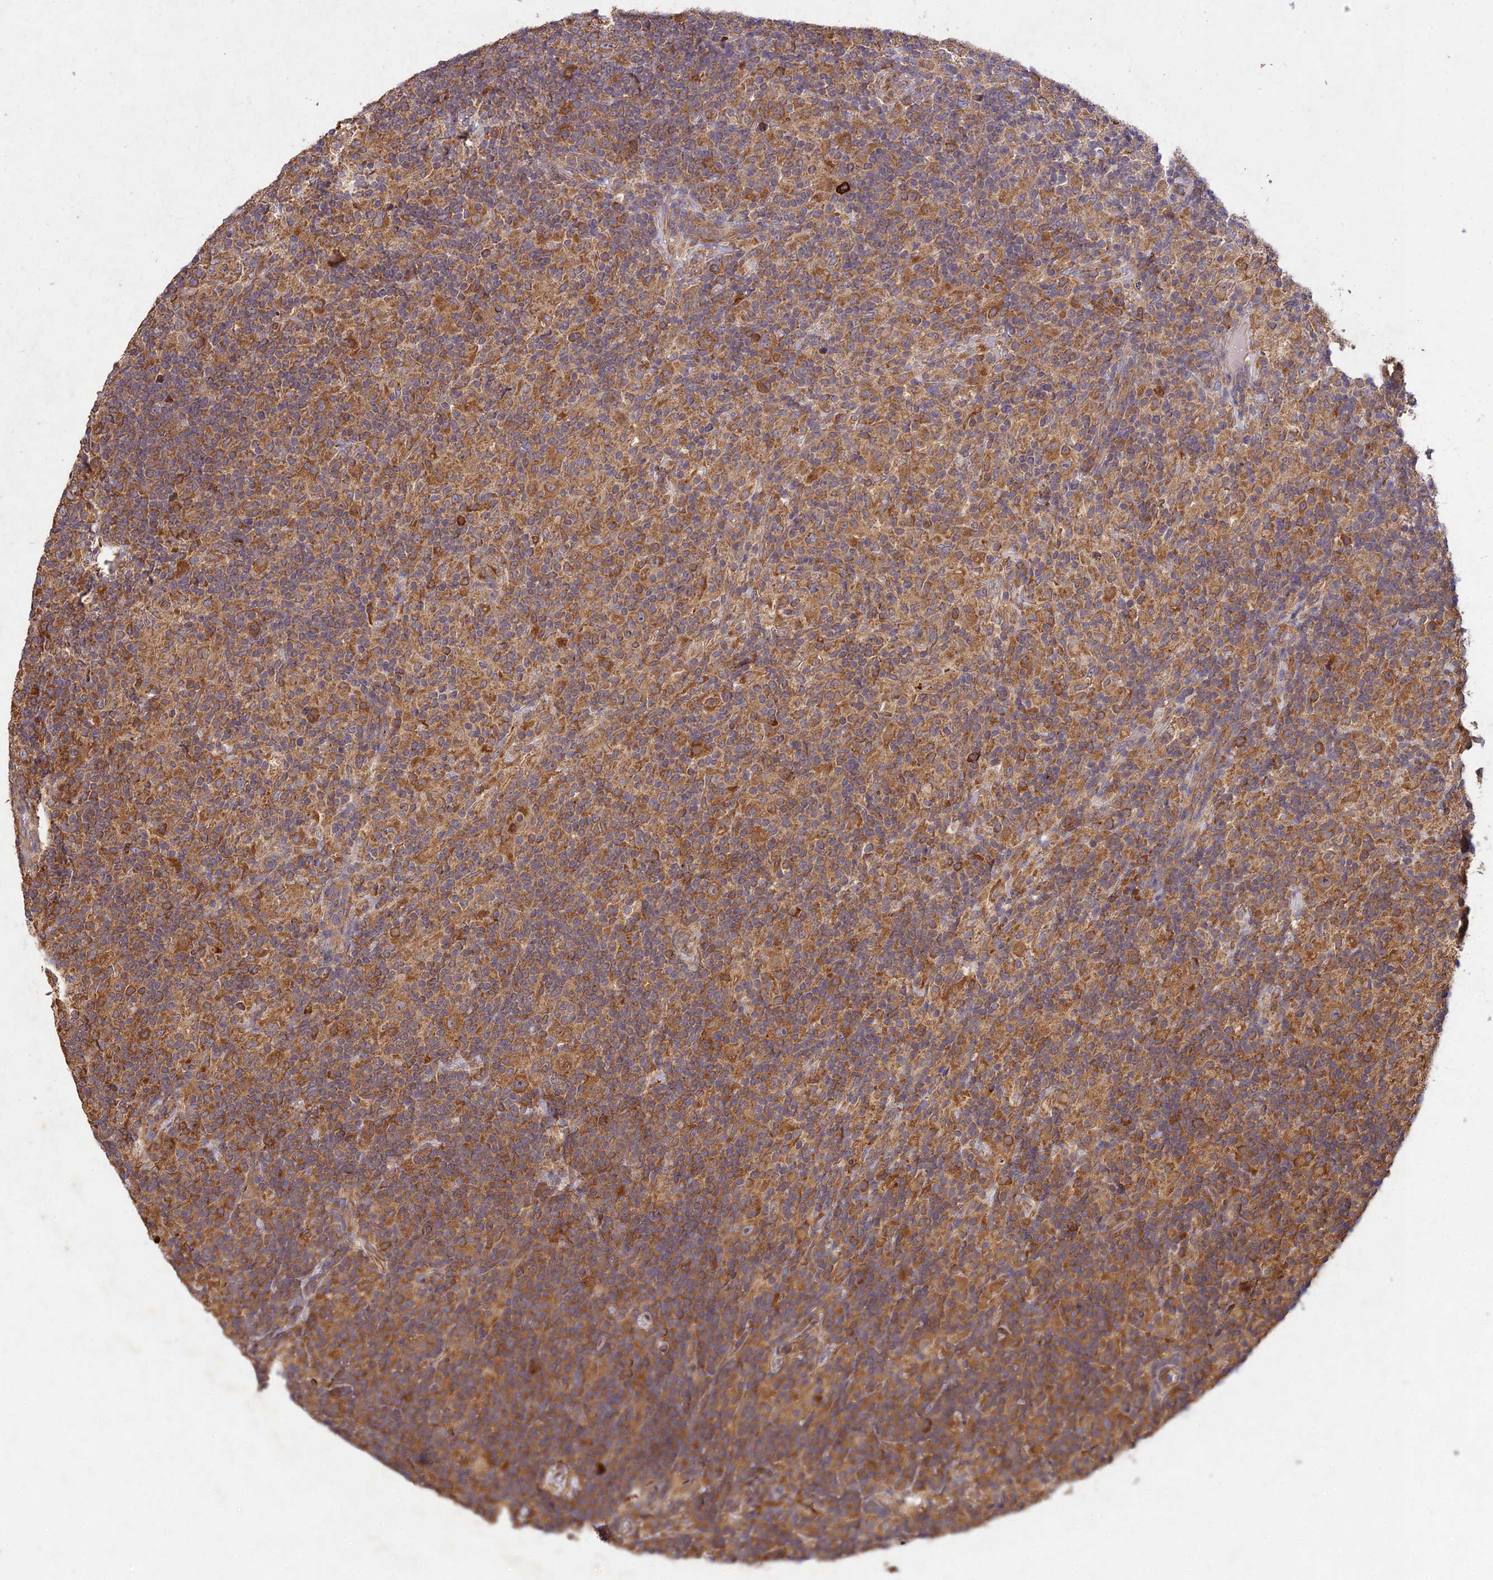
{"staining": {"intensity": "moderate", "quantity": "25%-75%", "location": "cytoplasmic/membranous"}, "tissue": "lymphoma", "cell_type": "Tumor cells", "image_type": "cancer", "snomed": [{"axis": "morphology", "description": "Hodgkin's disease, NOS"}, {"axis": "topography", "description": "Lymph node"}], "caption": "Immunohistochemistry of Hodgkin's disease displays medium levels of moderate cytoplasmic/membranous expression in about 25%-75% of tumor cells. The staining is performed using DAB (3,3'-diaminobenzidine) brown chromogen to label protein expression. The nuclei are counter-stained blue using hematoxylin.", "gene": "NXNL2", "patient": {"sex": "male", "age": 70}}